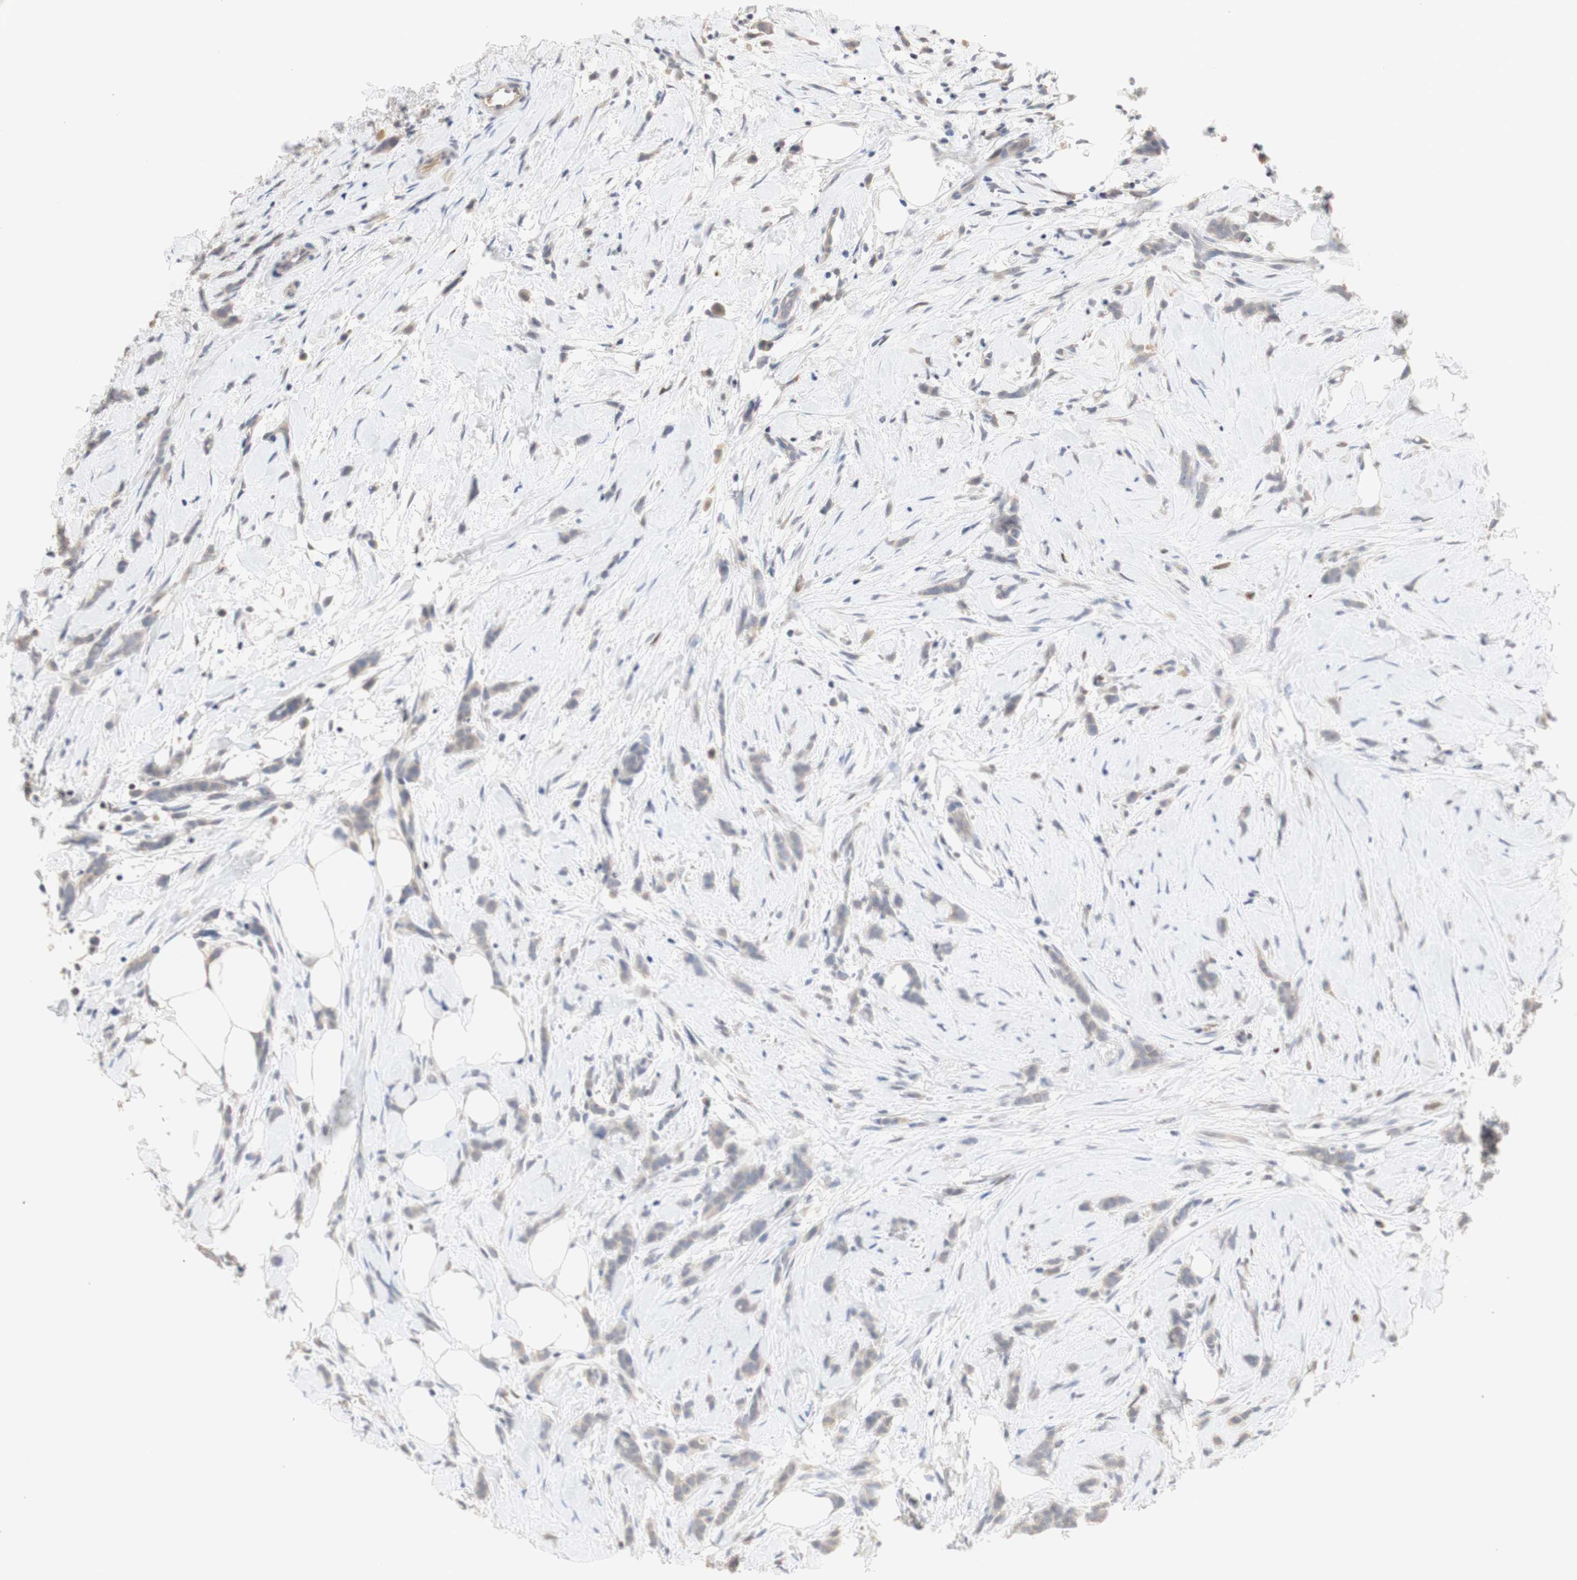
{"staining": {"intensity": "weak", "quantity": "<25%", "location": "cytoplasmic/membranous"}, "tissue": "breast cancer", "cell_type": "Tumor cells", "image_type": "cancer", "snomed": [{"axis": "morphology", "description": "Lobular carcinoma, in situ"}, {"axis": "morphology", "description": "Lobular carcinoma"}, {"axis": "topography", "description": "Breast"}], "caption": "Lobular carcinoma (breast) was stained to show a protein in brown. There is no significant positivity in tumor cells. Brightfield microscopy of immunohistochemistry (IHC) stained with DAB (brown) and hematoxylin (blue), captured at high magnification.", "gene": "FOSB", "patient": {"sex": "female", "age": 41}}